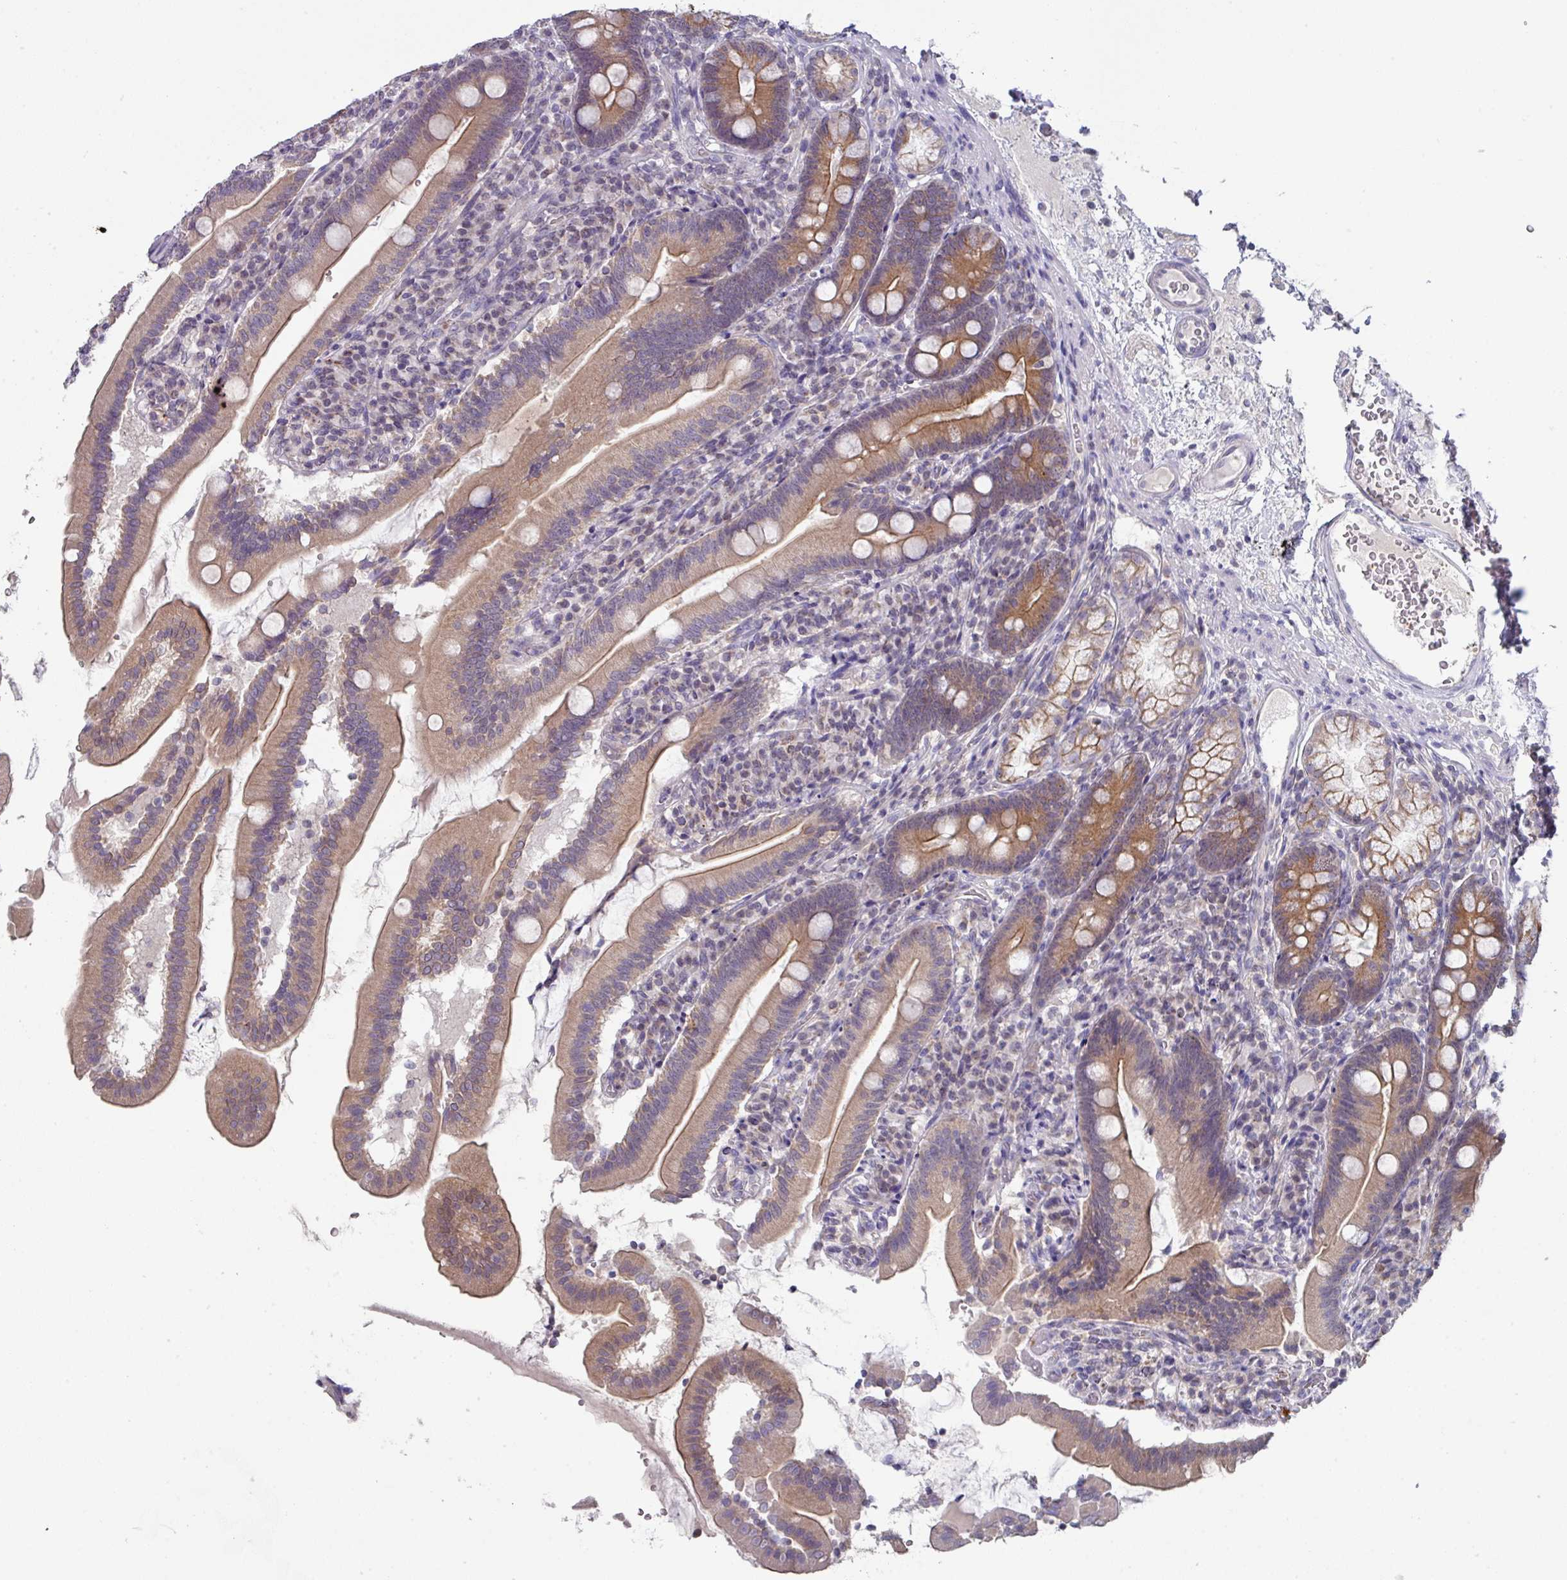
{"staining": {"intensity": "moderate", "quantity": ">75%", "location": "cytoplasmic/membranous"}, "tissue": "duodenum", "cell_type": "Glandular cells", "image_type": "normal", "snomed": [{"axis": "morphology", "description": "Normal tissue, NOS"}, {"axis": "topography", "description": "Duodenum"}], "caption": "The photomicrograph reveals a brown stain indicating the presence of a protein in the cytoplasmic/membranous of glandular cells in duodenum. The protein of interest is stained brown, and the nuclei are stained in blue (DAB (3,3'-diaminobenzidine) IHC with brightfield microscopy, high magnification).", "gene": "DCAF12L1", "patient": {"sex": "female", "age": 67}}